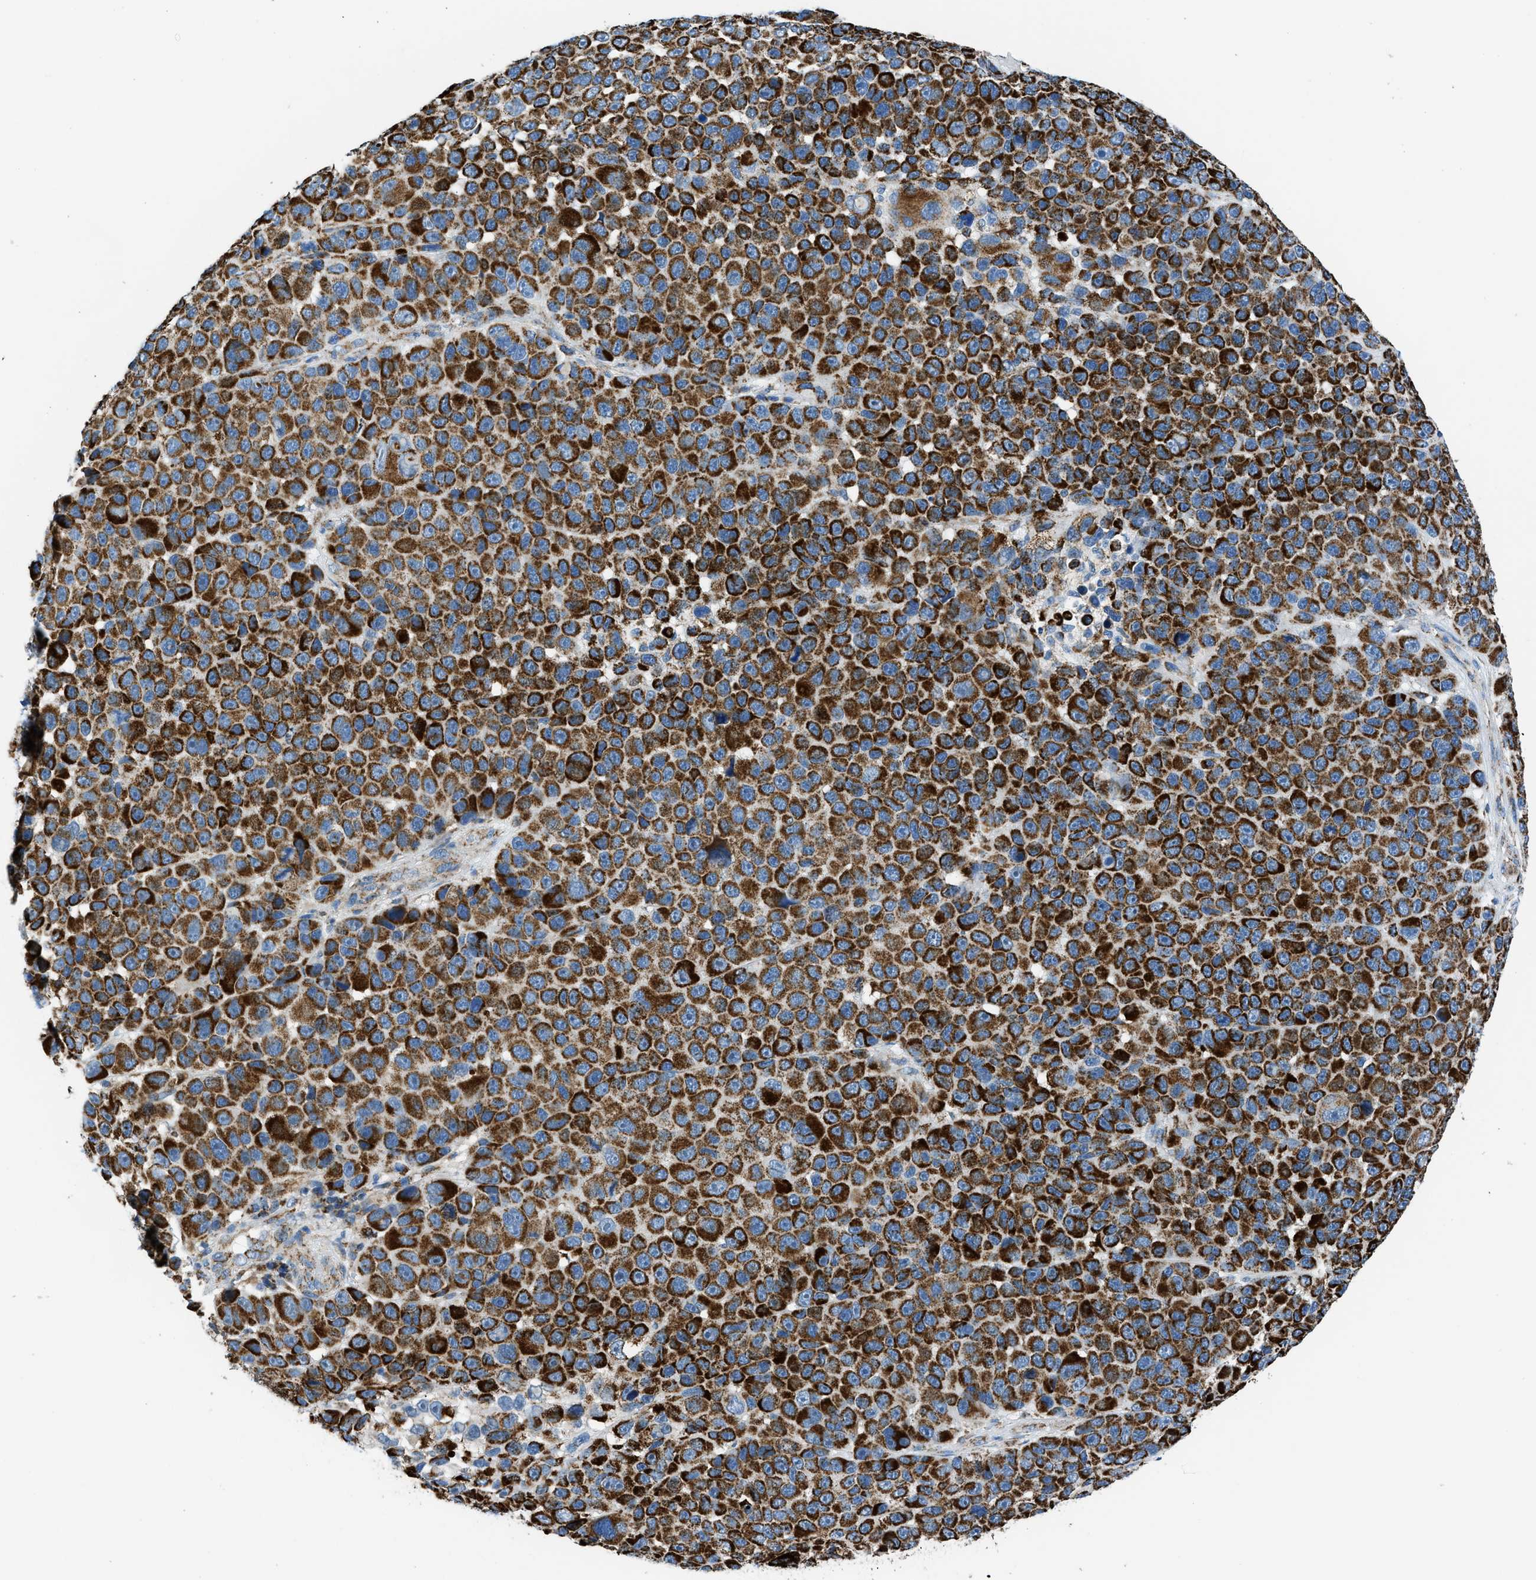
{"staining": {"intensity": "strong", "quantity": ">75%", "location": "cytoplasmic/membranous"}, "tissue": "melanoma", "cell_type": "Tumor cells", "image_type": "cancer", "snomed": [{"axis": "morphology", "description": "Malignant melanoma, NOS"}, {"axis": "topography", "description": "Skin"}], "caption": "Human melanoma stained for a protein (brown) displays strong cytoplasmic/membranous positive positivity in approximately >75% of tumor cells.", "gene": "PHB2", "patient": {"sex": "male", "age": 53}}